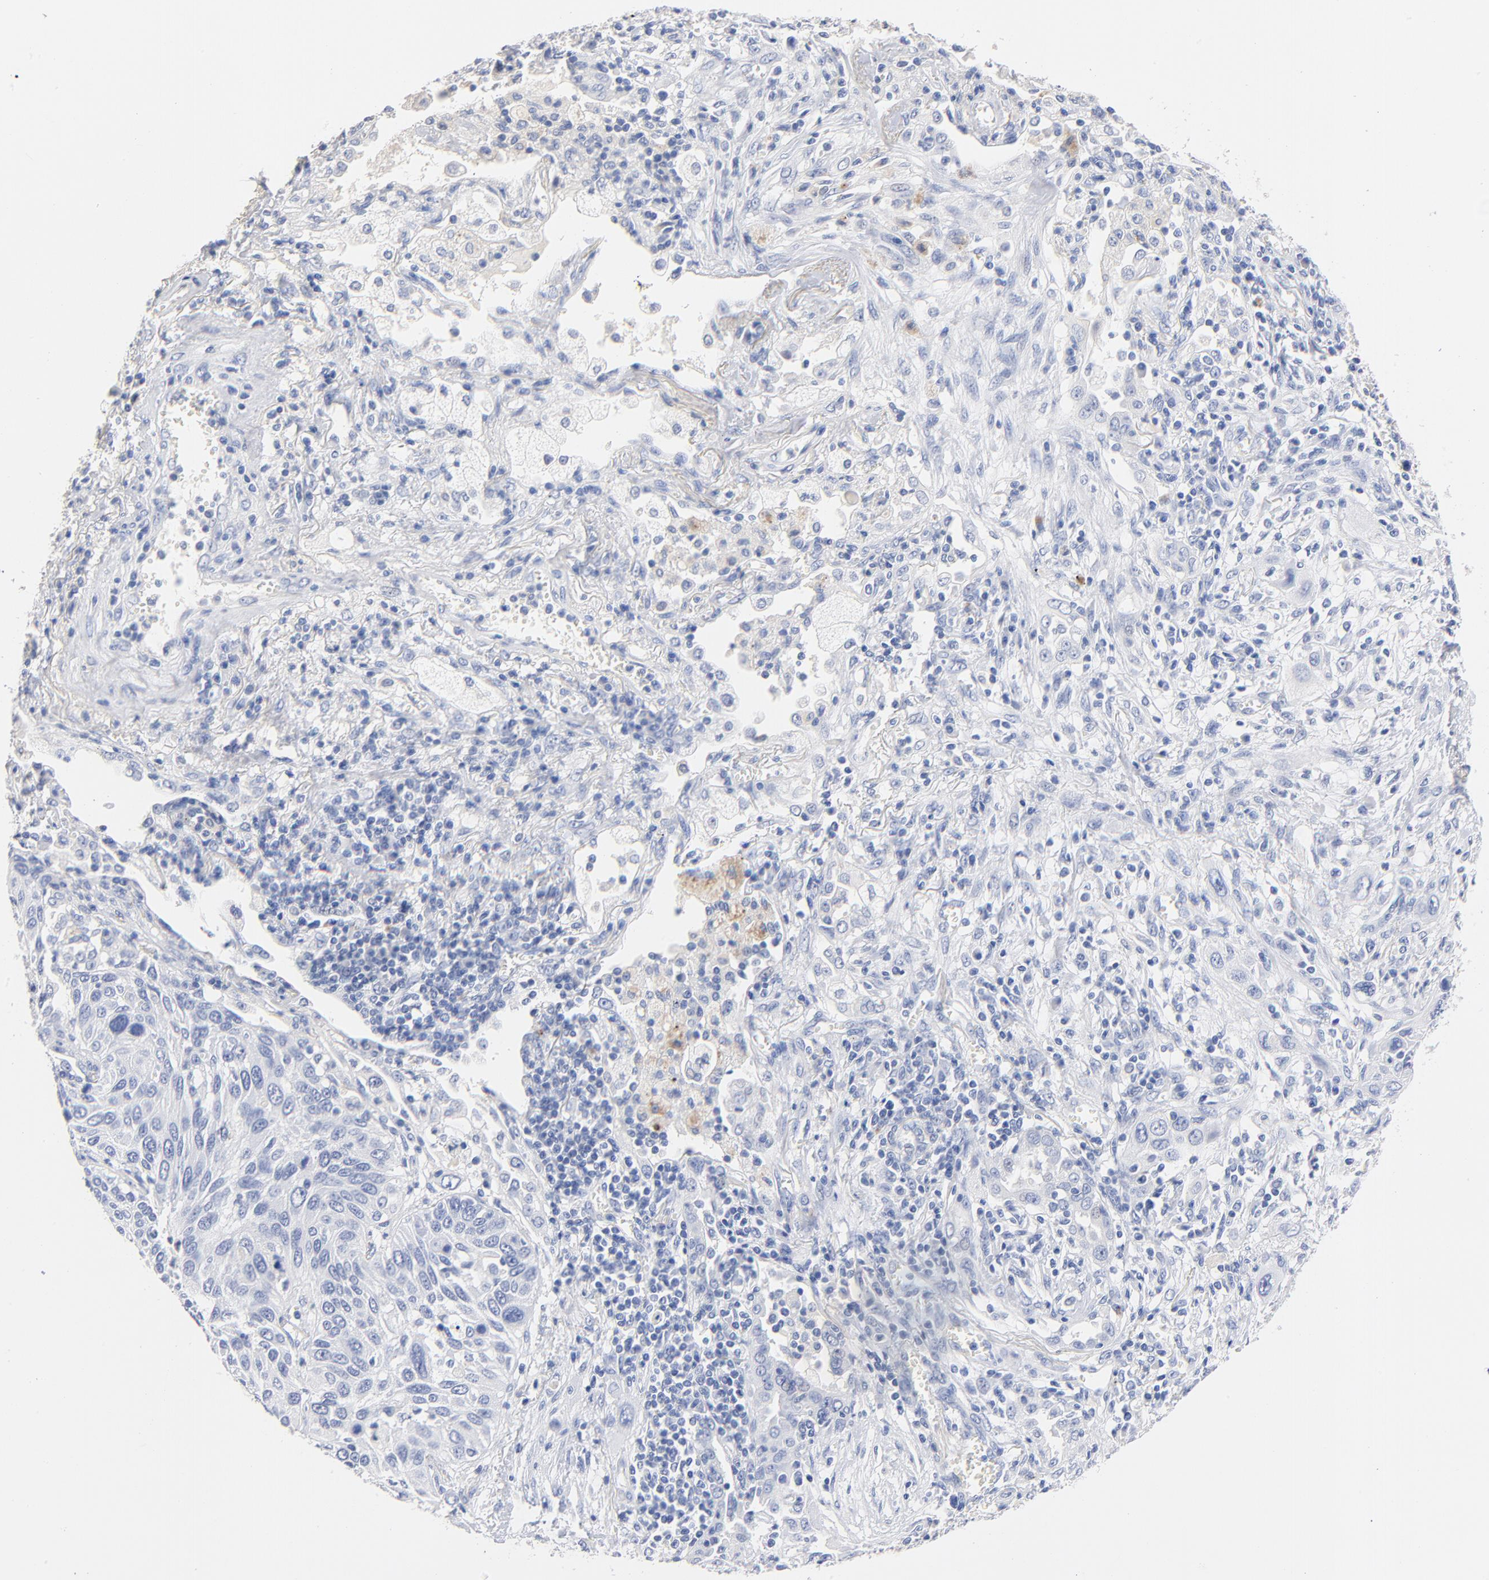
{"staining": {"intensity": "negative", "quantity": "none", "location": "none"}, "tissue": "lung cancer", "cell_type": "Tumor cells", "image_type": "cancer", "snomed": [{"axis": "morphology", "description": "Squamous cell carcinoma, NOS"}, {"axis": "topography", "description": "Lung"}], "caption": "Immunohistochemical staining of lung squamous cell carcinoma shows no significant expression in tumor cells. (Immunohistochemistry (ihc), brightfield microscopy, high magnification).", "gene": "CPS1", "patient": {"sex": "female", "age": 76}}